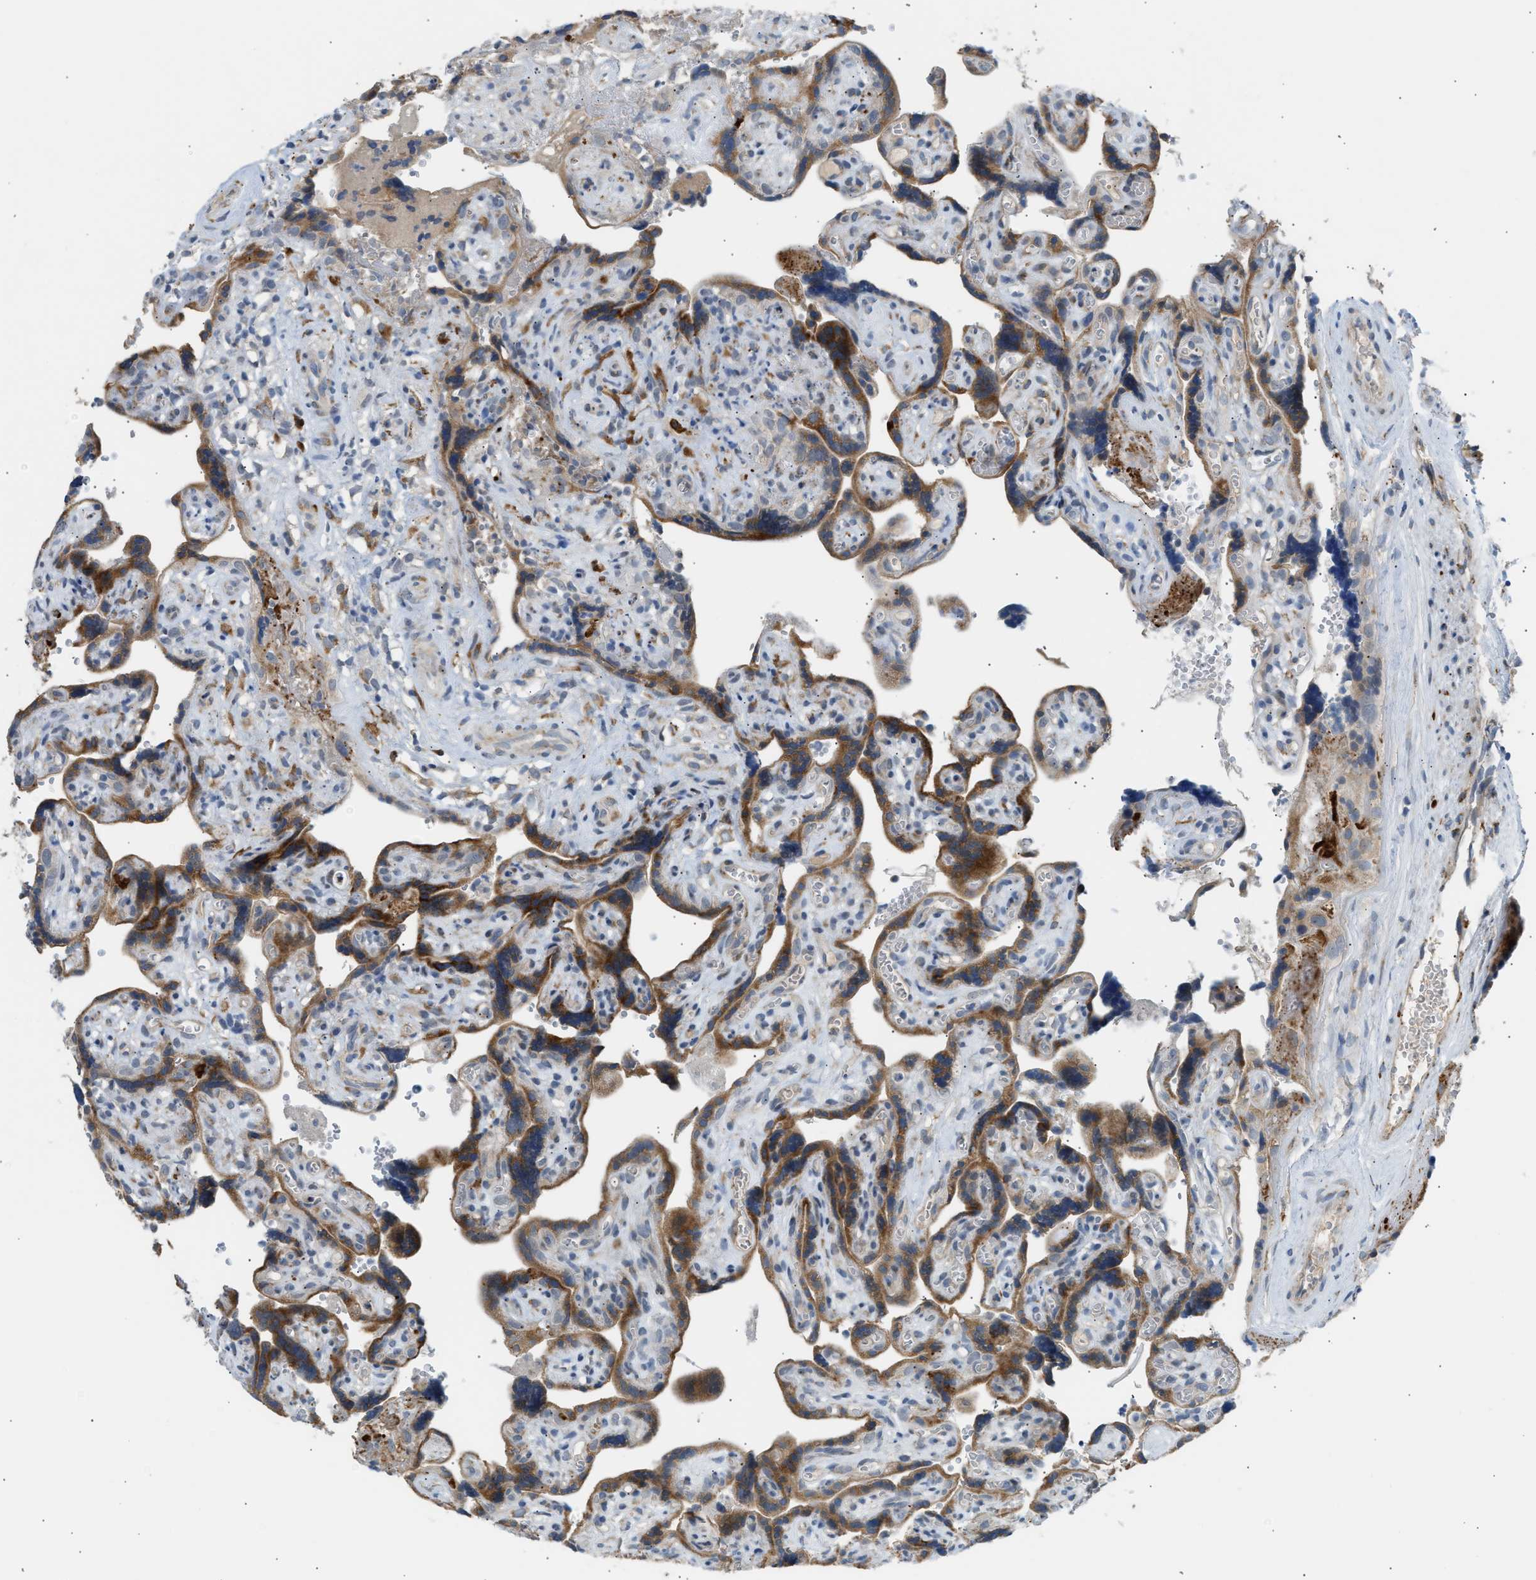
{"staining": {"intensity": "strong", "quantity": ">75%", "location": "cytoplasmic/membranous"}, "tissue": "placenta", "cell_type": "Decidual cells", "image_type": "normal", "snomed": [{"axis": "morphology", "description": "Normal tissue, NOS"}, {"axis": "topography", "description": "Placenta"}], "caption": "Protein staining of normal placenta shows strong cytoplasmic/membranous positivity in about >75% of decidual cells. The staining was performed using DAB (3,3'-diaminobenzidine) to visualize the protein expression in brown, while the nuclei were stained in blue with hematoxylin (Magnification: 20x).", "gene": "KCNC2", "patient": {"sex": "female", "age": 30}}